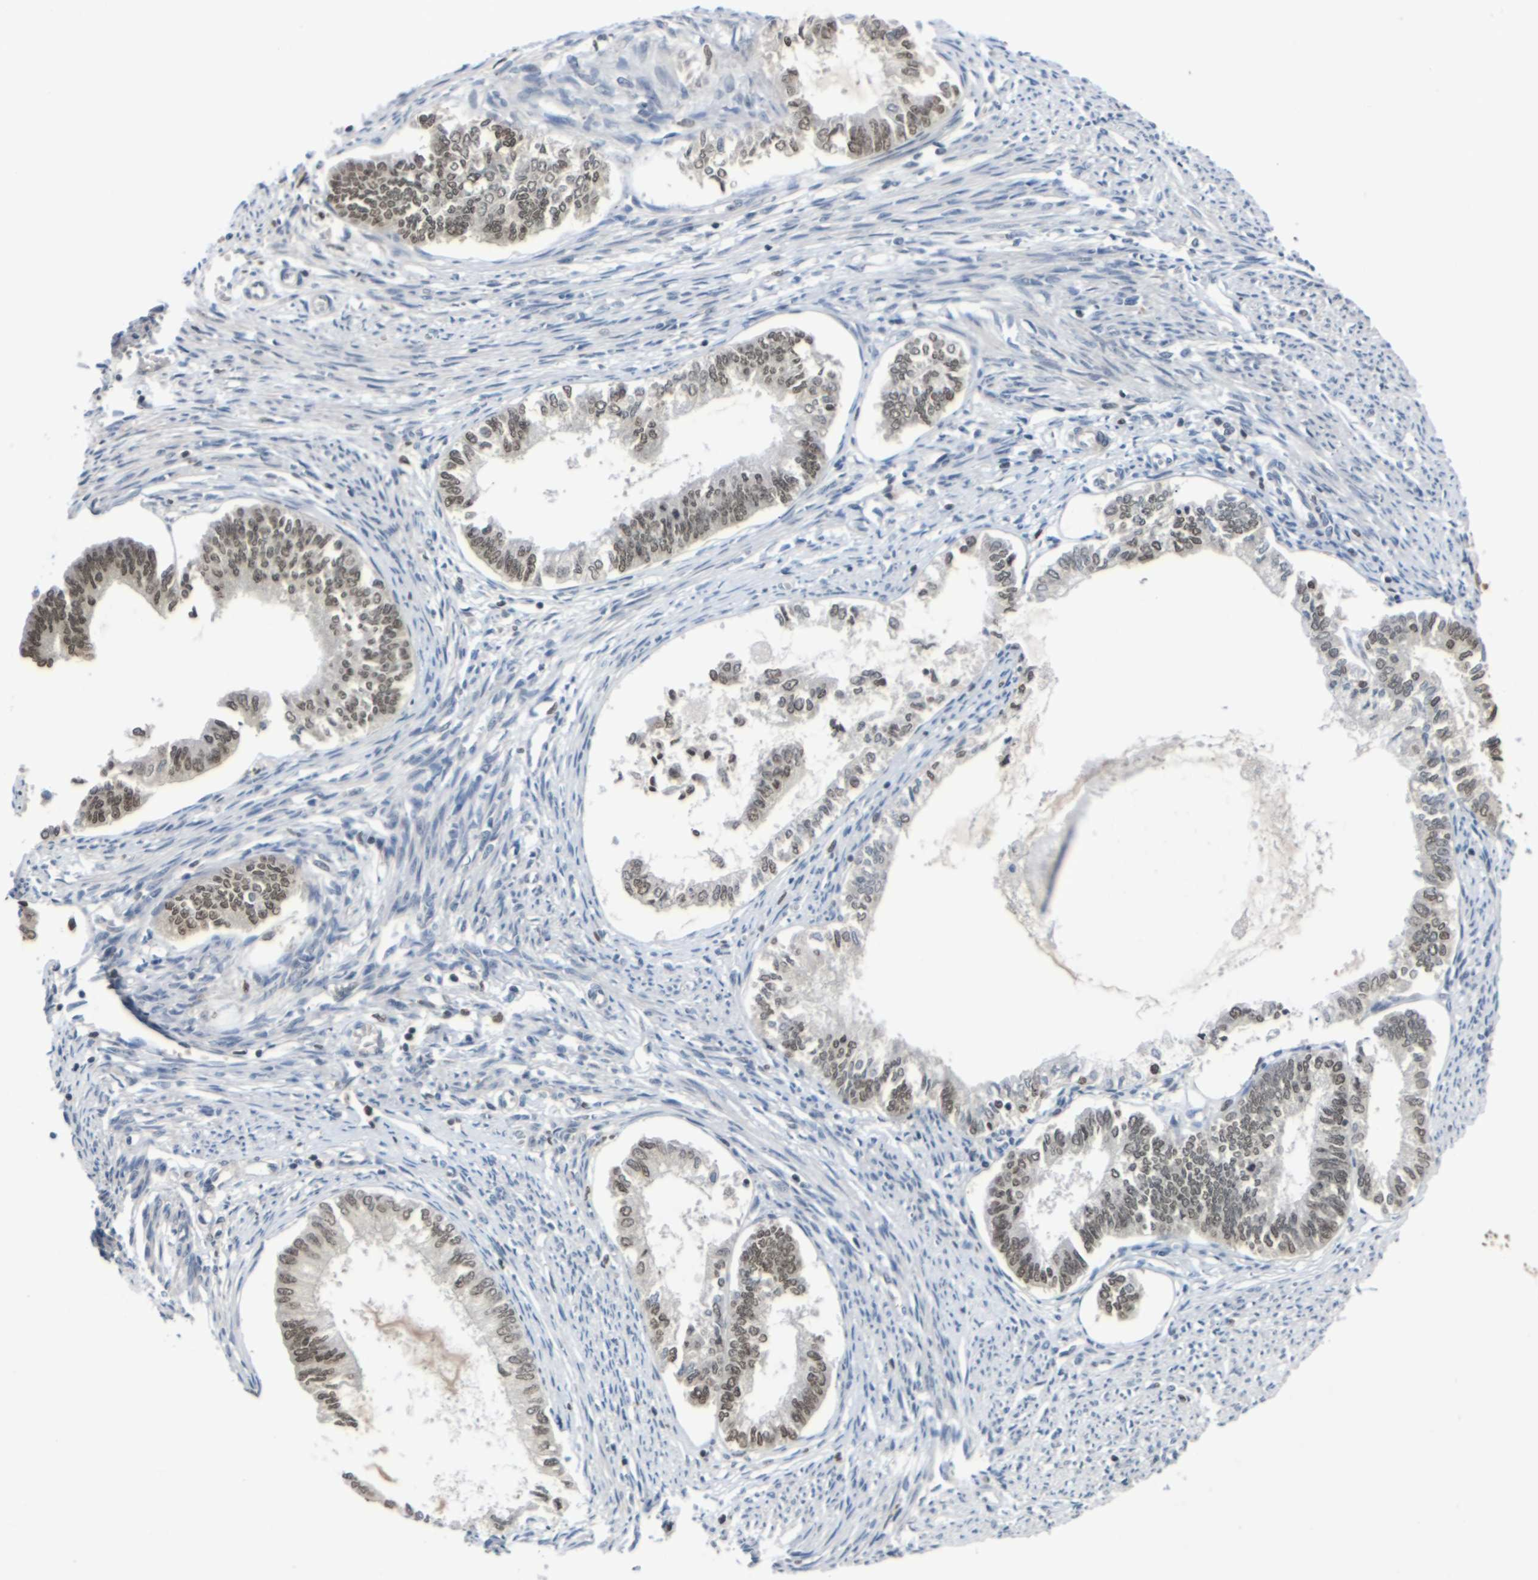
{"staining": {"intensity": "moderate", "quantity": ">75%", "location": "nuclear"}, "tissue": "endometrial cancer", "cell_type": "Tumor cells", "image_type": "cancer", "snomed": [{"axis": "morphology", "description": "Adenocarcinoma, NOS"}, {"axis": "topography", "description": "Endometrium"}], "caption": "Immunohistochemical staining of human endometrial cancer (adenocarcinoma) demonstrates moderate nuclear protein staining in about >75% of tumor cells. (DAB IHC with brightfield microscopy, high magnification).", "gene": "NELFA", "patient": {"sex": "female", "age": 86}}